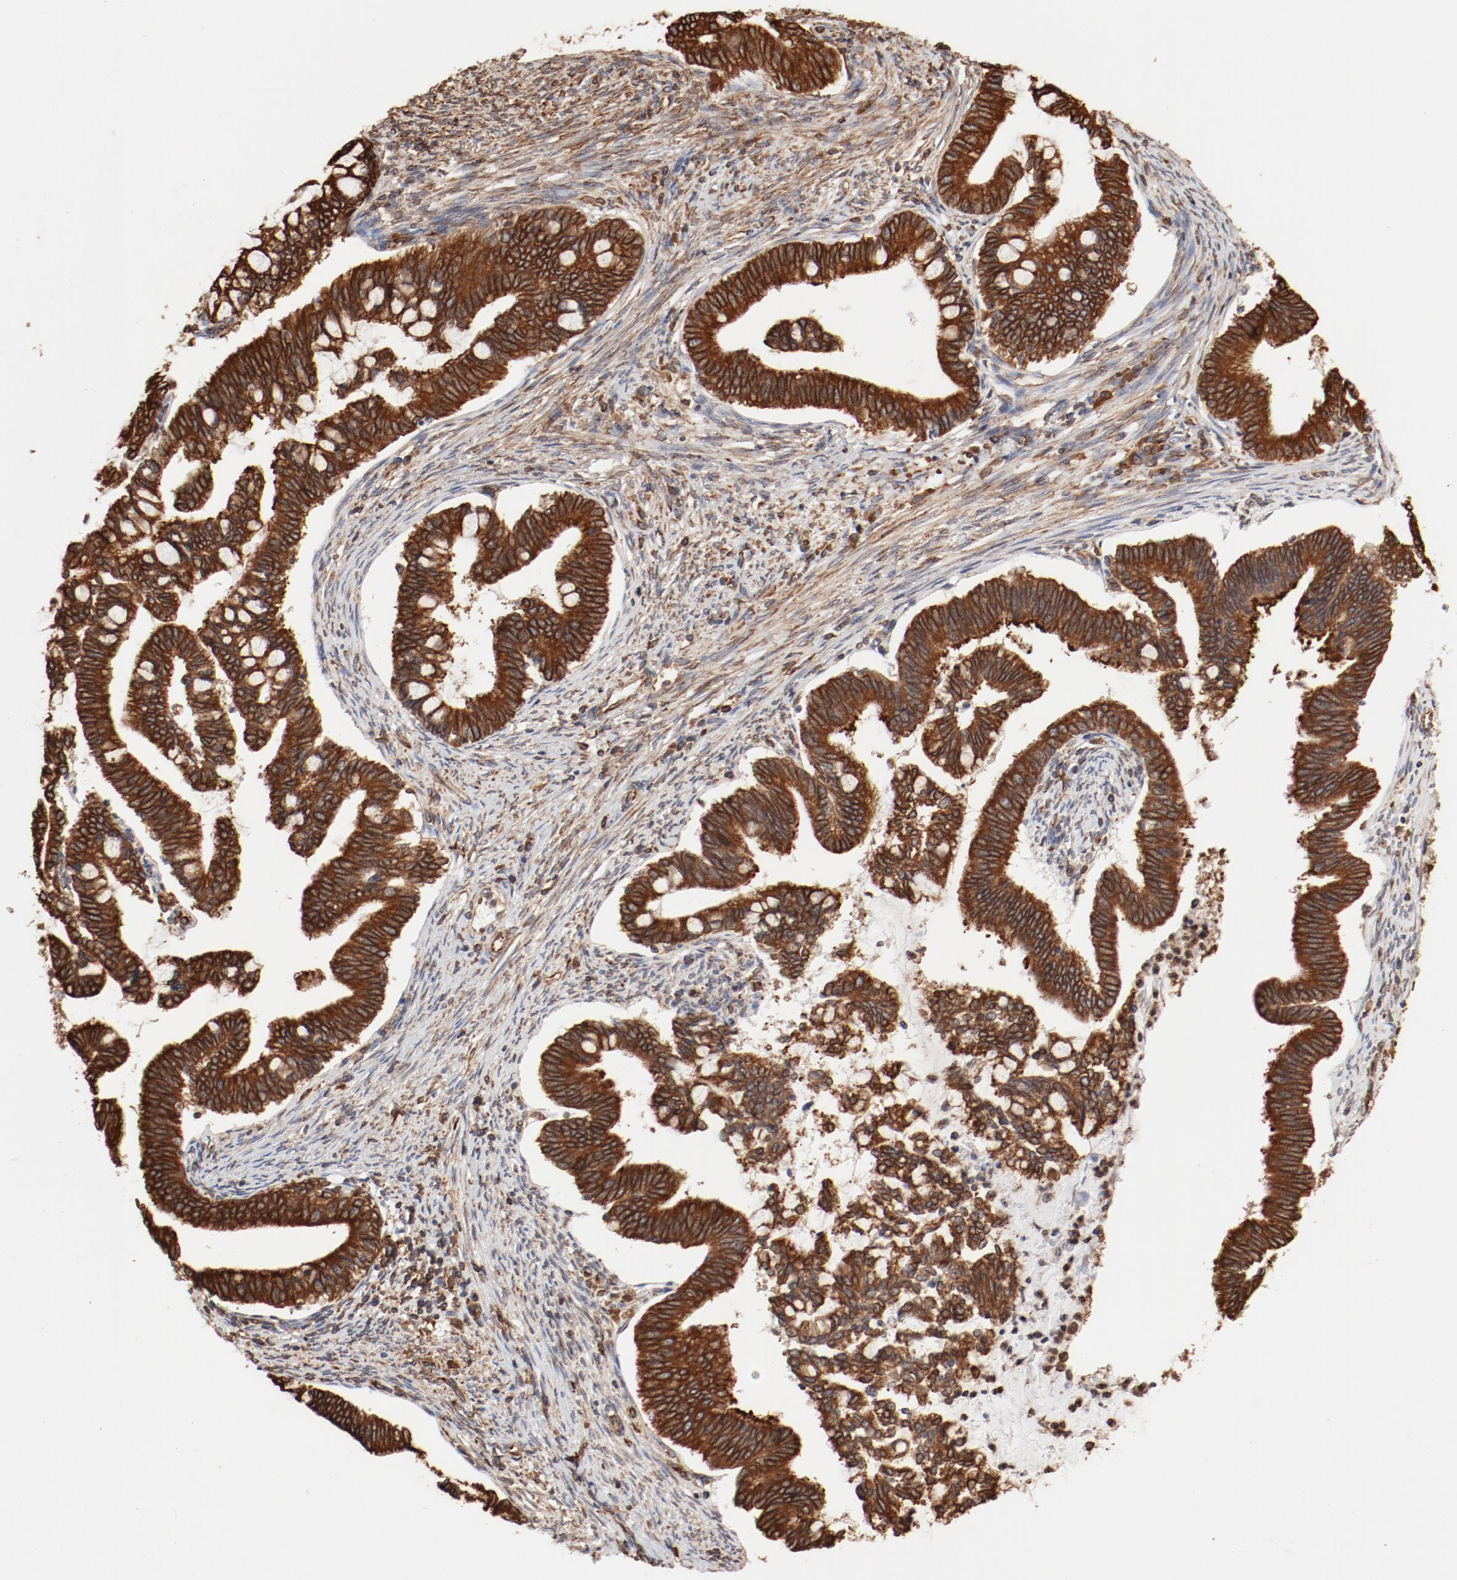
{"staining": {"intensity": "strong", "quantity": ">75%", "location": "cytoplasmic/membranous"}, "tissue": "cervical cancer", "cell_type": "Tumor cells", "image_type": "cancer", "snomed": [{"axis": "morphology", "description": "Adenocarcinoma, NOS"}, {"axis": "topography", "description": "Cervix"}], "caption": "Cervical cancer (adenocarcinoma) was stained to show a protein in brown. There is high levels of strong cytoplasmic/membranous expression in about >75% of tumor cells.", "gene": "BCAP31", "patient": {"sex": "female", "age": 36}}